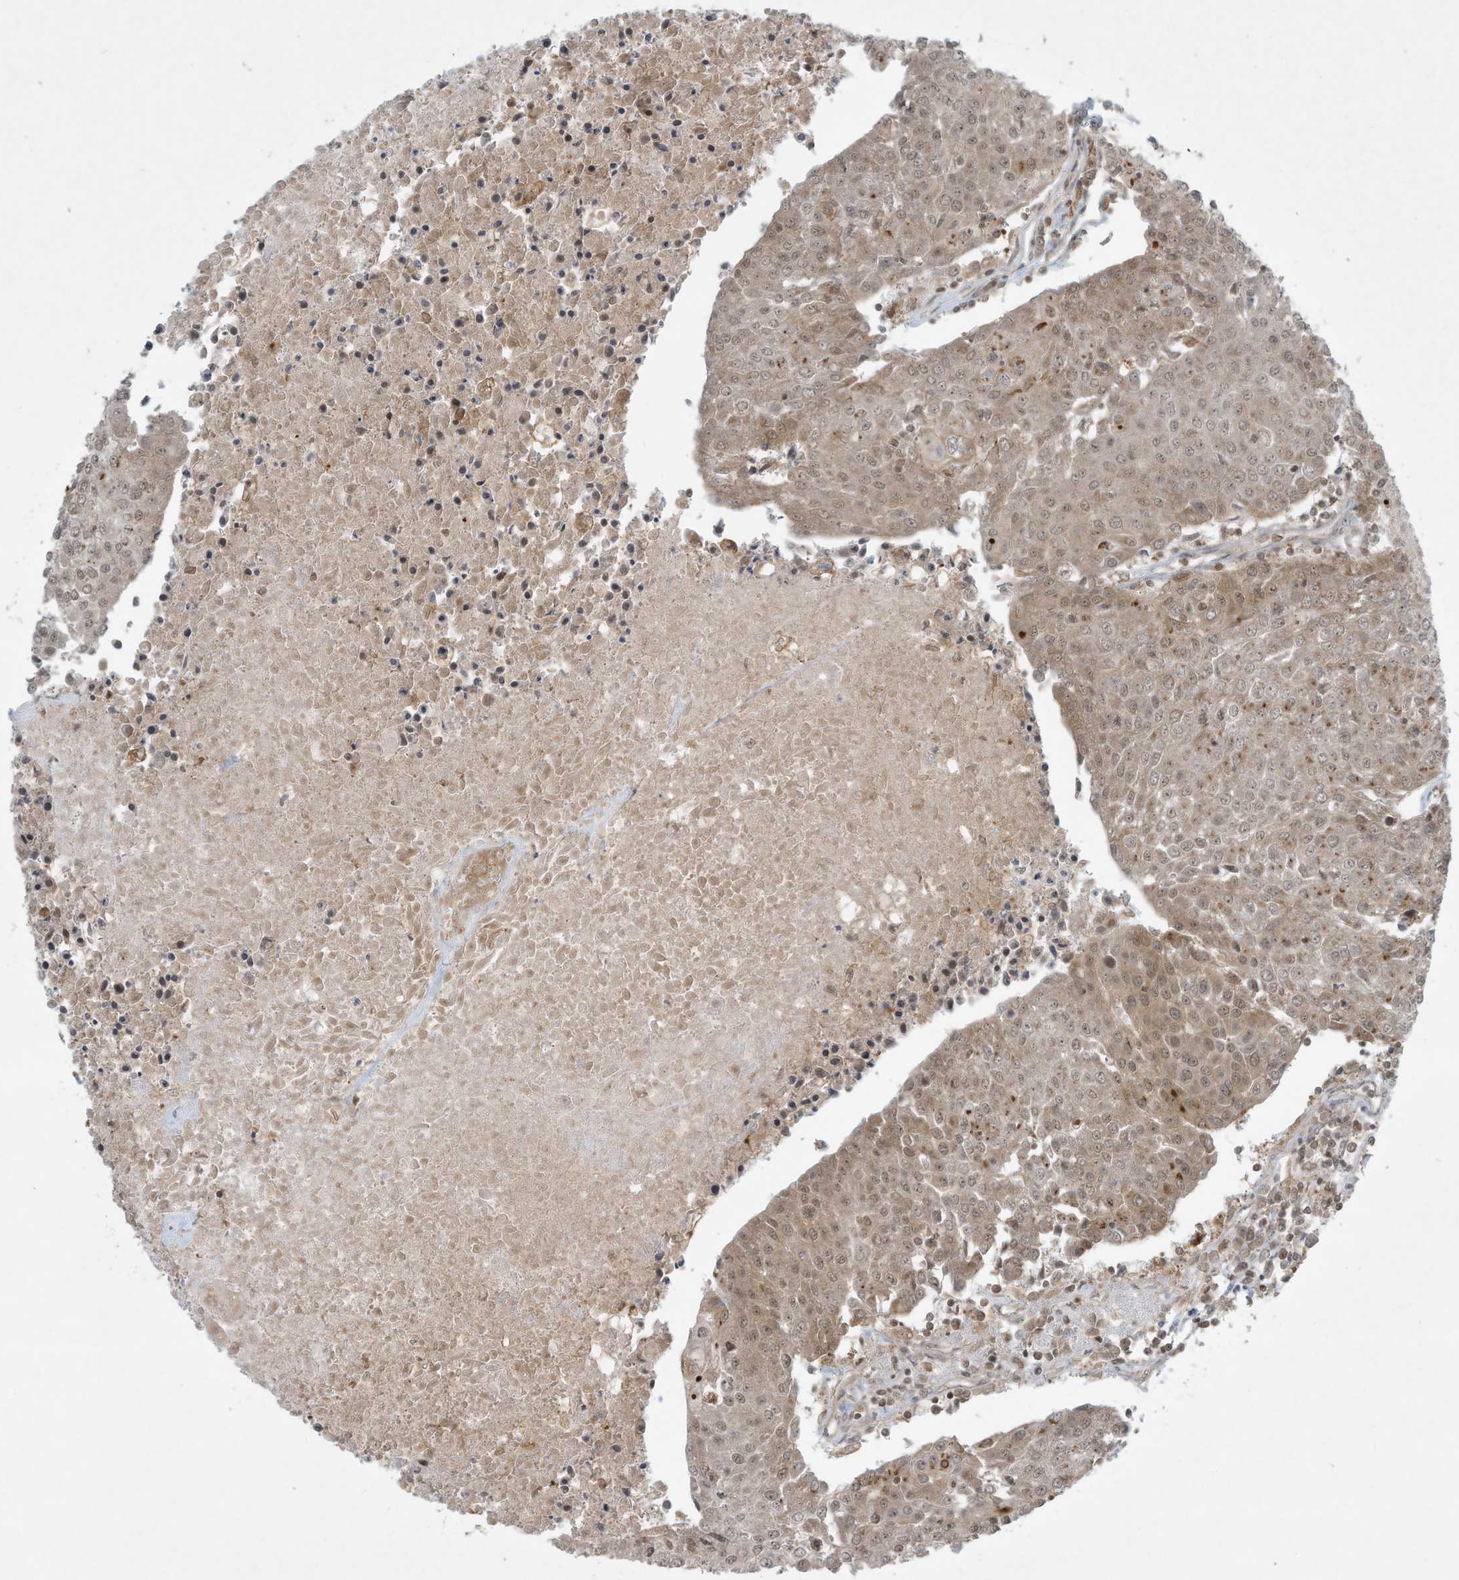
{"staining": {"intensity": "weak", "quantity": ">75%", "location": "cytoplasmic/membranous,nuclear"}, "tissue": "urothelial cancer", "cell_type": "Tumor cells", "image_type": "cancer", "snomed": [{"axis": "morphology", "description": "Urothelial carcinoma, High grade"}, {"axis": "topography", "description": "Urinary bladder"}], "caption": "A photomicrograph of human urothelial carcinoma (high-grade) stained for a protein displays weak cytoplasmic/membranous and nuclear brown staining in tumor cells.", "gene": "CERT1", "patient": {"sex": "female", "age": 85}}